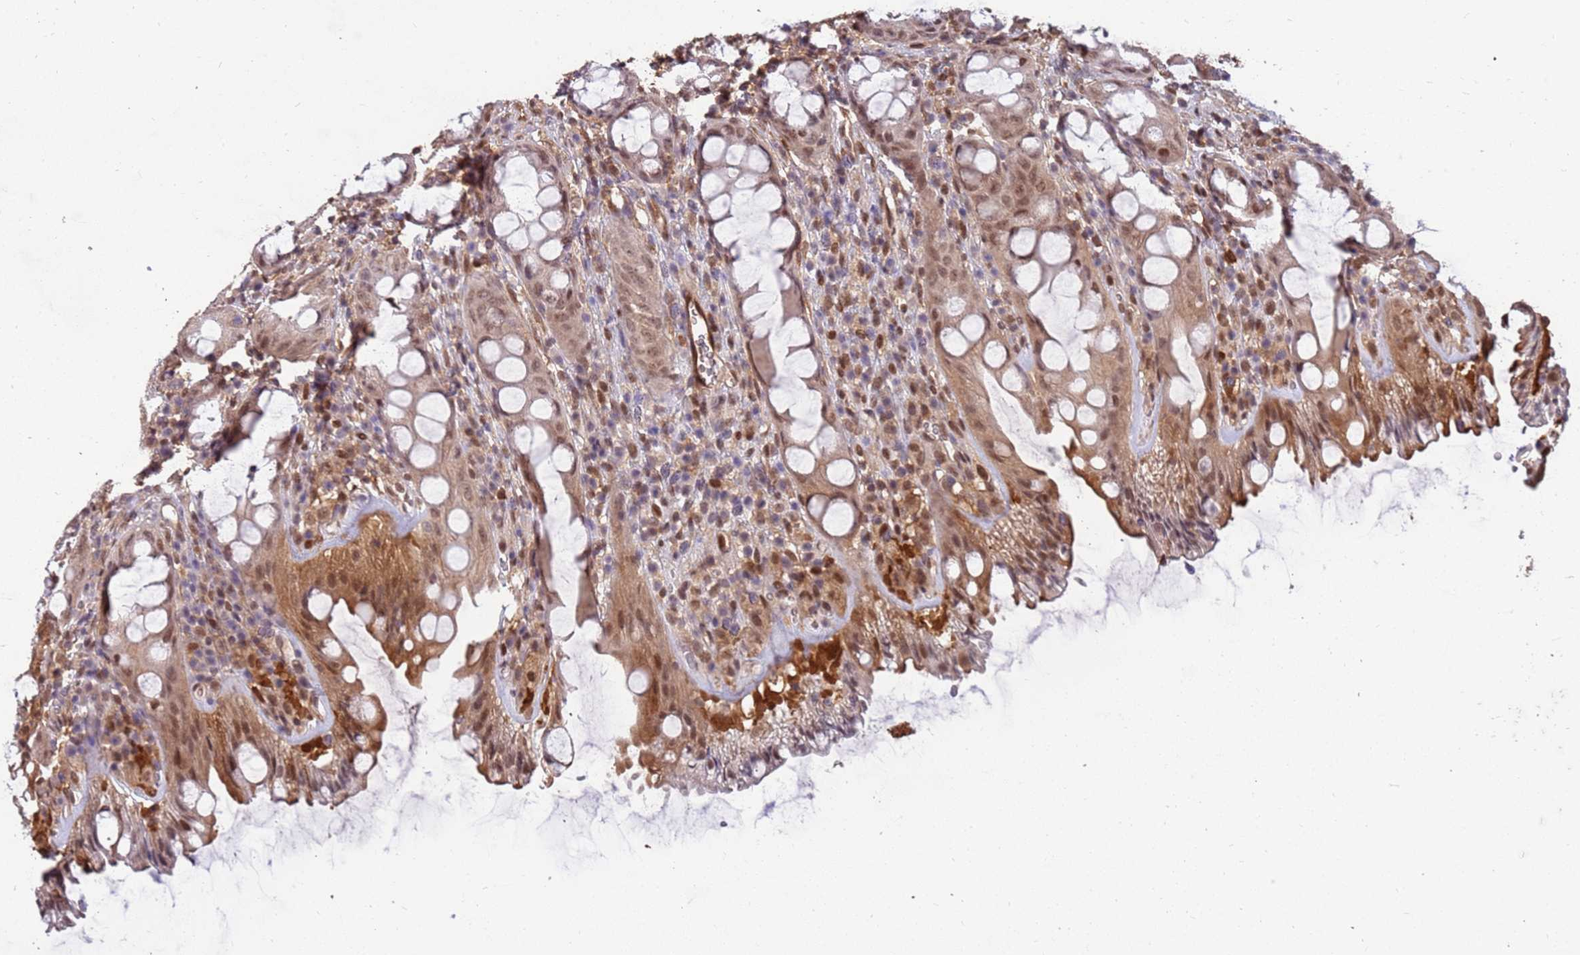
{"staining": {"intensity": "moderate", "quantity": ">75%", "location": "cytoplasmic/membranous,nuclear"}, "tissue": "rectum", "cell_type": "Glandular cells", "image_type": "normal", "snomed": [{"axis": "morphology", "description": "Normal tissue, NOS"}, {"axis": "topography", "description": "Rectum"}], "caption": "DAB (3,3'-diaminobenzidine) immunohistochemical staining of benign human rectum exhibits moderate cytoplasmic/membranous,nuclear protein staining in about >75% of glandular cells. (Brightfield microscopy of DAB IHC at high magnification).", "gene": "GBP2", "patient": {"sex": "female", "age": 57}}